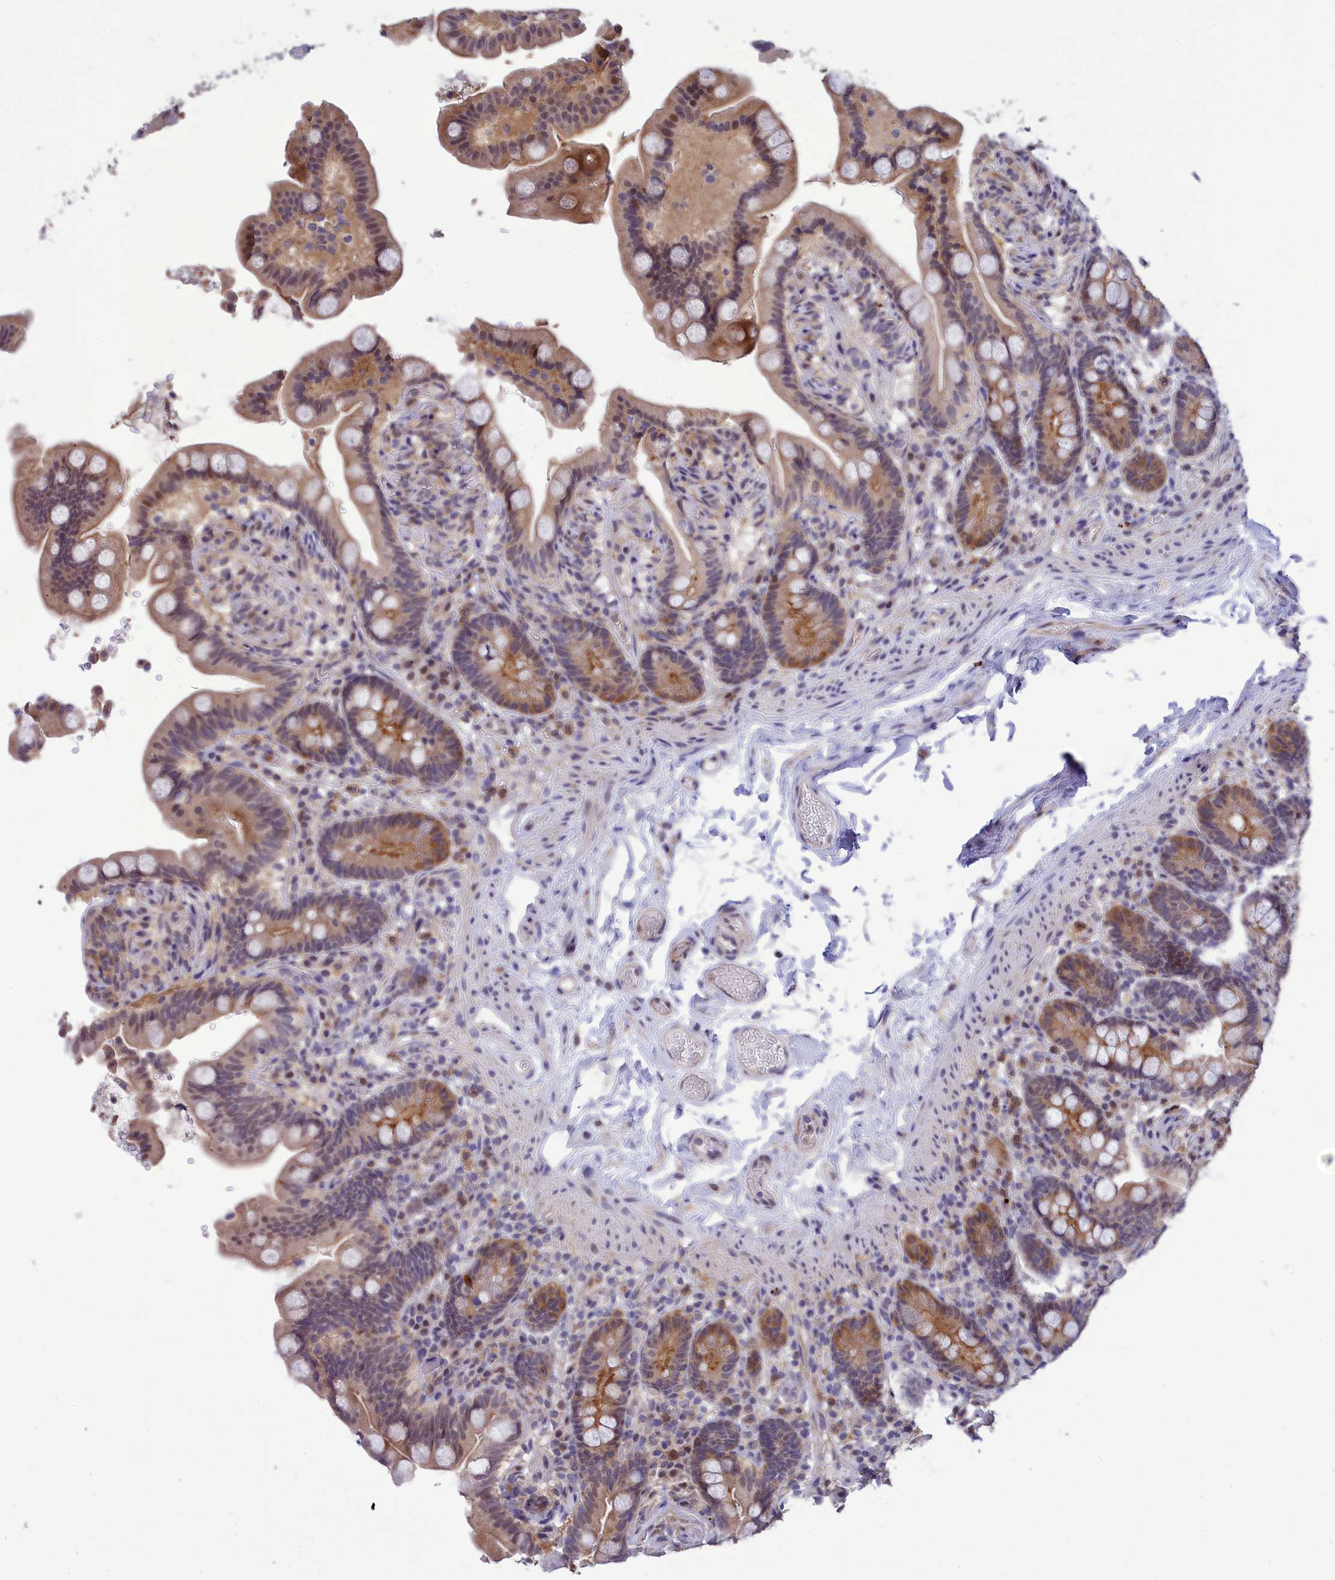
{"staining": {"intensity": "weak", "quantity": ">75%", "location": "cytoplasmic/membranous"}, "tissue": "colon", "cell_type": "Endothelial cells", "image_type": "normal", "snomed": [{"axis": "morphology", "description": "Normal tissue, NOS"}, {"axis": "topography", "description": "Smooth muscle"}, {"axis": "topography", "description": "Colon"}], "caption": "Immunohistochemistry image of unremarkable colon: colon stained using IHC demonstrates low levels of weak protein expression localized specifically in the cytoplasmic/membranous of endothelial cells, appearing as a cytoplasmic/membranous brown color.", "gene": "KCTD14", "patient": {"sex": "male", "age": 73}}